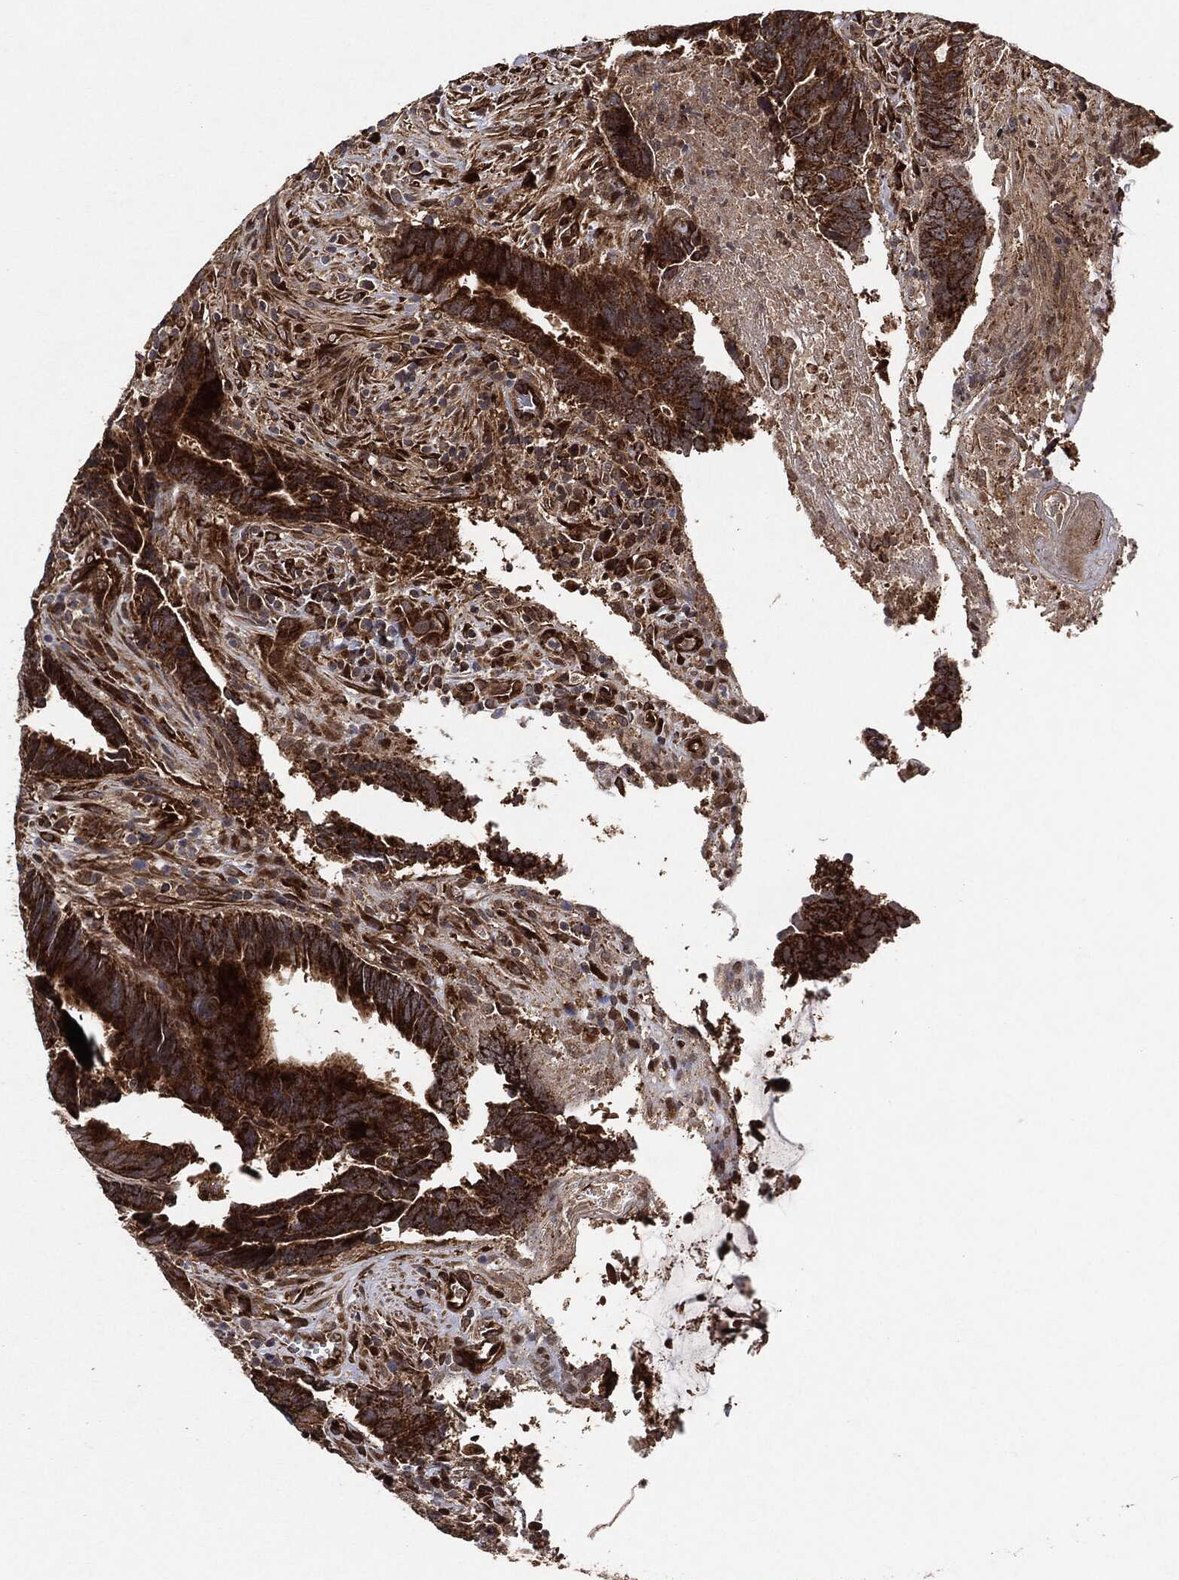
{"staining": {"intensity": "strong", "quantity": ">75%", "location": "cytoplasmic/membranous"}, "tissue": "colorectal cancer", "cell_type": "Tumor cells", "image_type": "cancer", "snomed": [{"axis": "morphology", "description": "Adenocarcinoma, NOS"}, {"axis": "topography", "description": "Colon"}], "caption": "DAB (3,3'-diaminobenzidine) immunohistochemical staining of human adenocarcinoma (colorectal) demonstrates strong cytoplasmic/membranous protein staining in about >75% of tumor cells.", "gene": "BCAR1", "patient": {"sex": "male", "age": 75}}